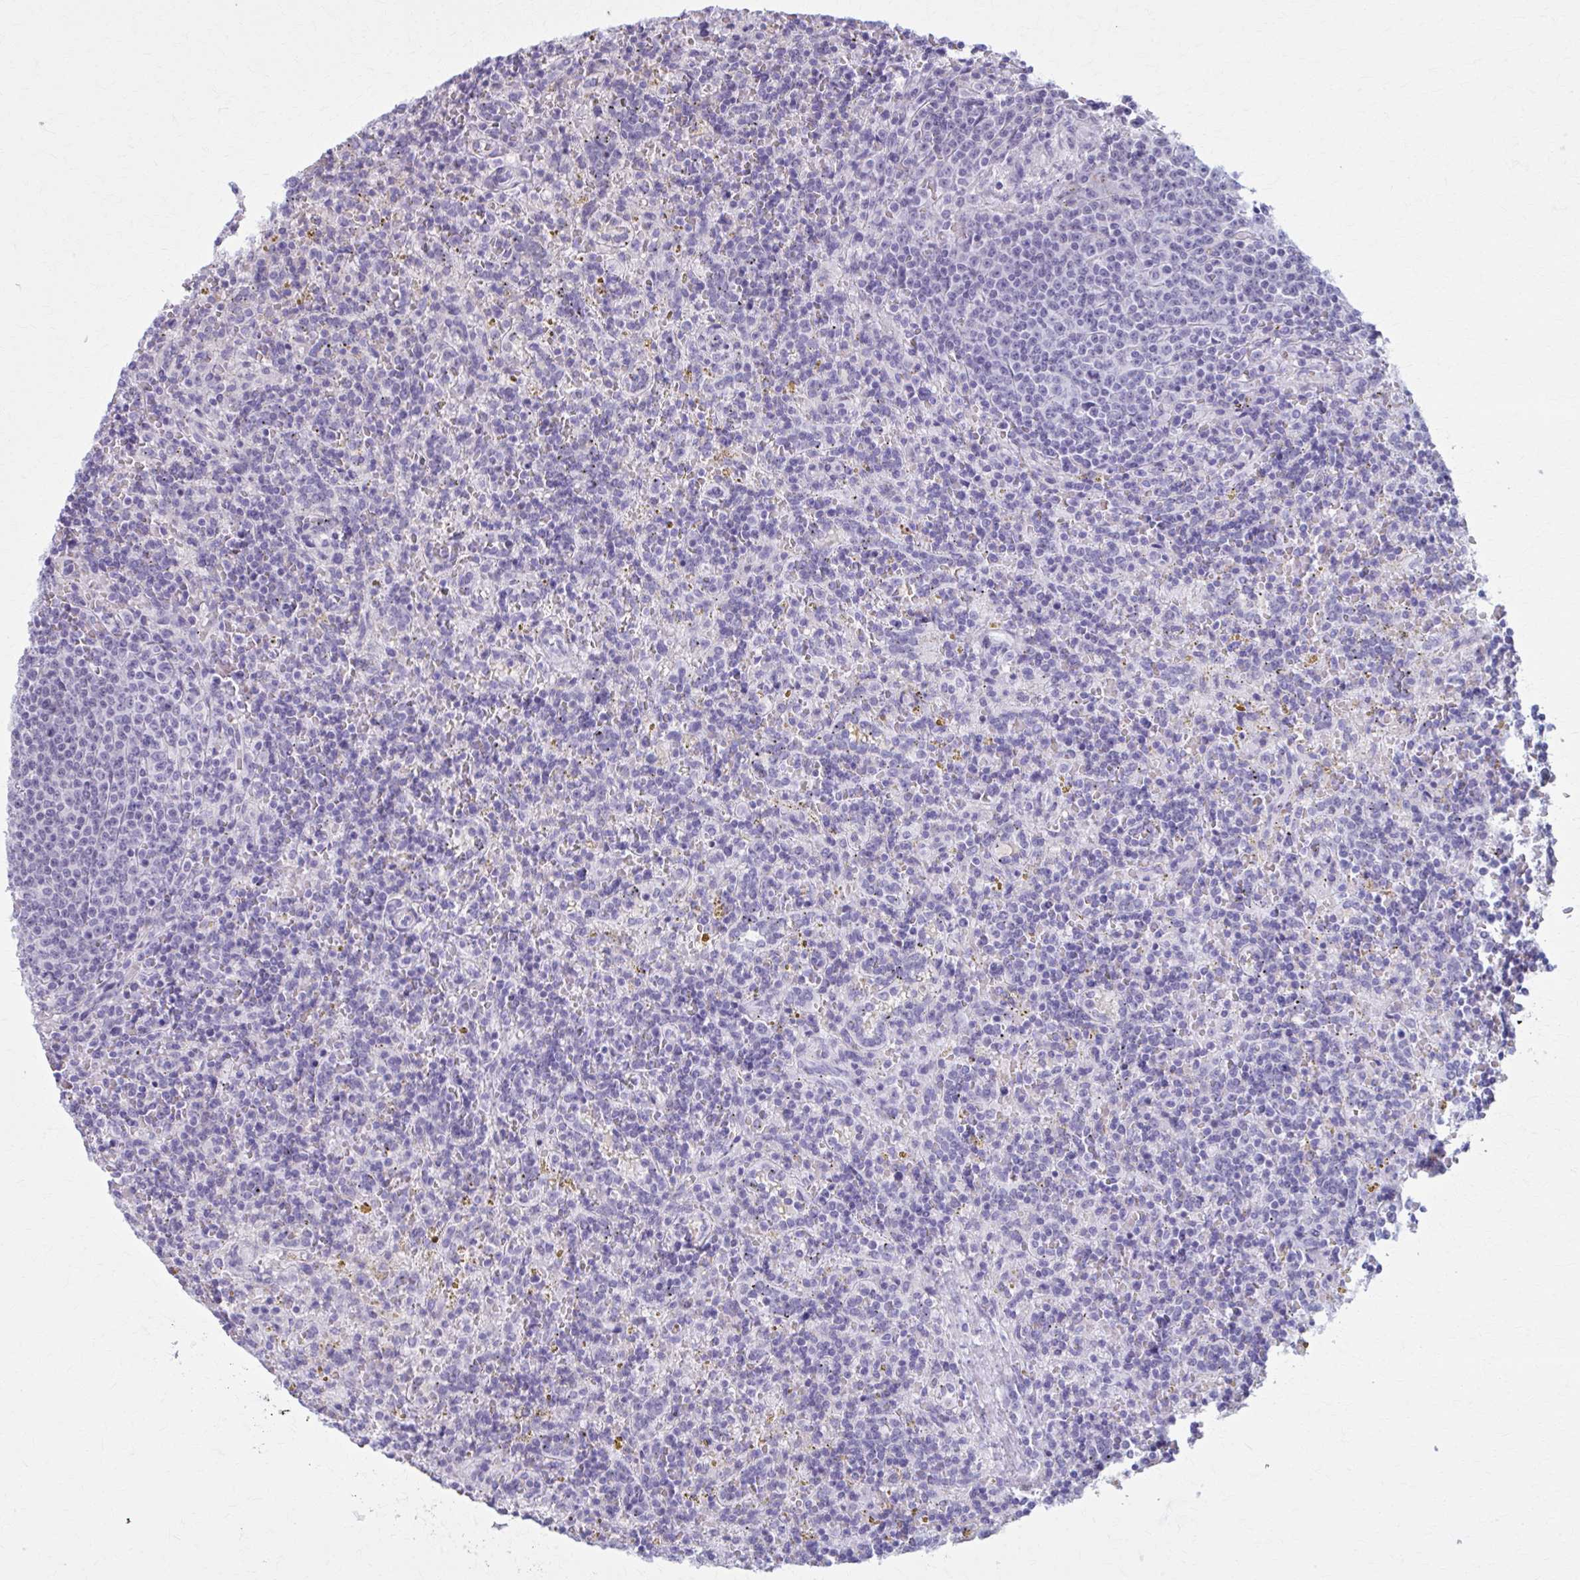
{"staining": {"intensity": "negative", "quantity": "none", "location": "none"}, "tissue": "lymphoma", "cell_type": "Tumor cells", "image_type": "cancer", "snomed": [{"axis": "morphology", "description": "Malignant lymphoma, non-Hodgkin's type, Low grade"}, {"axis": "topography", "description": "Spleen"}], "caption": "This is a histopathology image of immunohistochemistry (IHC) staining of lymphoma, which shows no staining in tumor cells.", "gene": "NUMBL", "patient": {"sex": "male", "age": 67}}